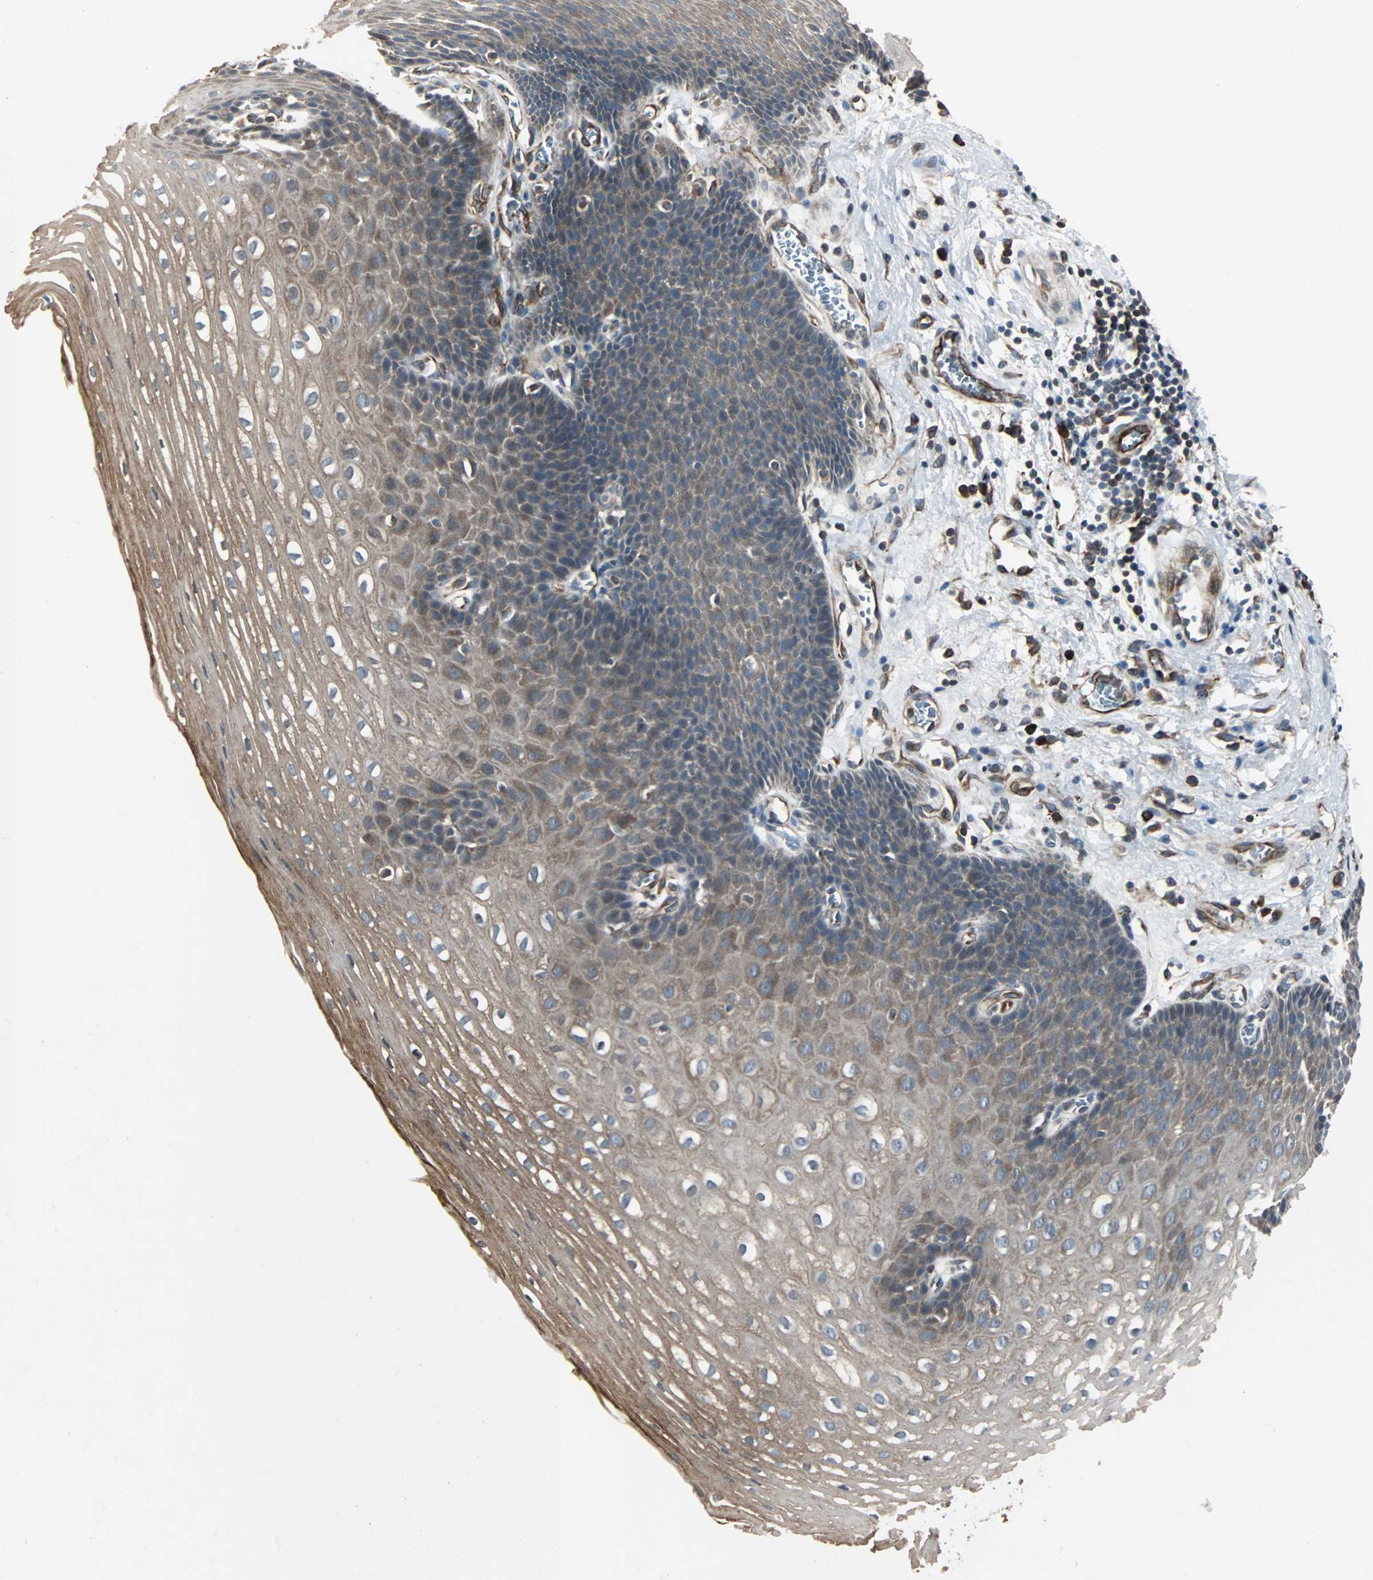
{"staining": {"intensity": "moderate", "quantity": "25%-75%", "location": "cytoplasmic/membranous"}, "tissue": "esophagus", "cell_type": "Squamous epithelial cells", "image_type": "normal", "snomed": [{"axis": "morphology", "description": "Normal tissue, NOS"}, {"axis": "topography", "description": "Esophagus"}], "caption": "Moderate cytoplasmic/membranous staining for a protein is identified in about 25%-75% of squamous epithelial cells of unremarkable esophagus using immunohistochemistry (IHC).", "gene": "CHP1", "patient": {"sex": "male", "age": 48}}